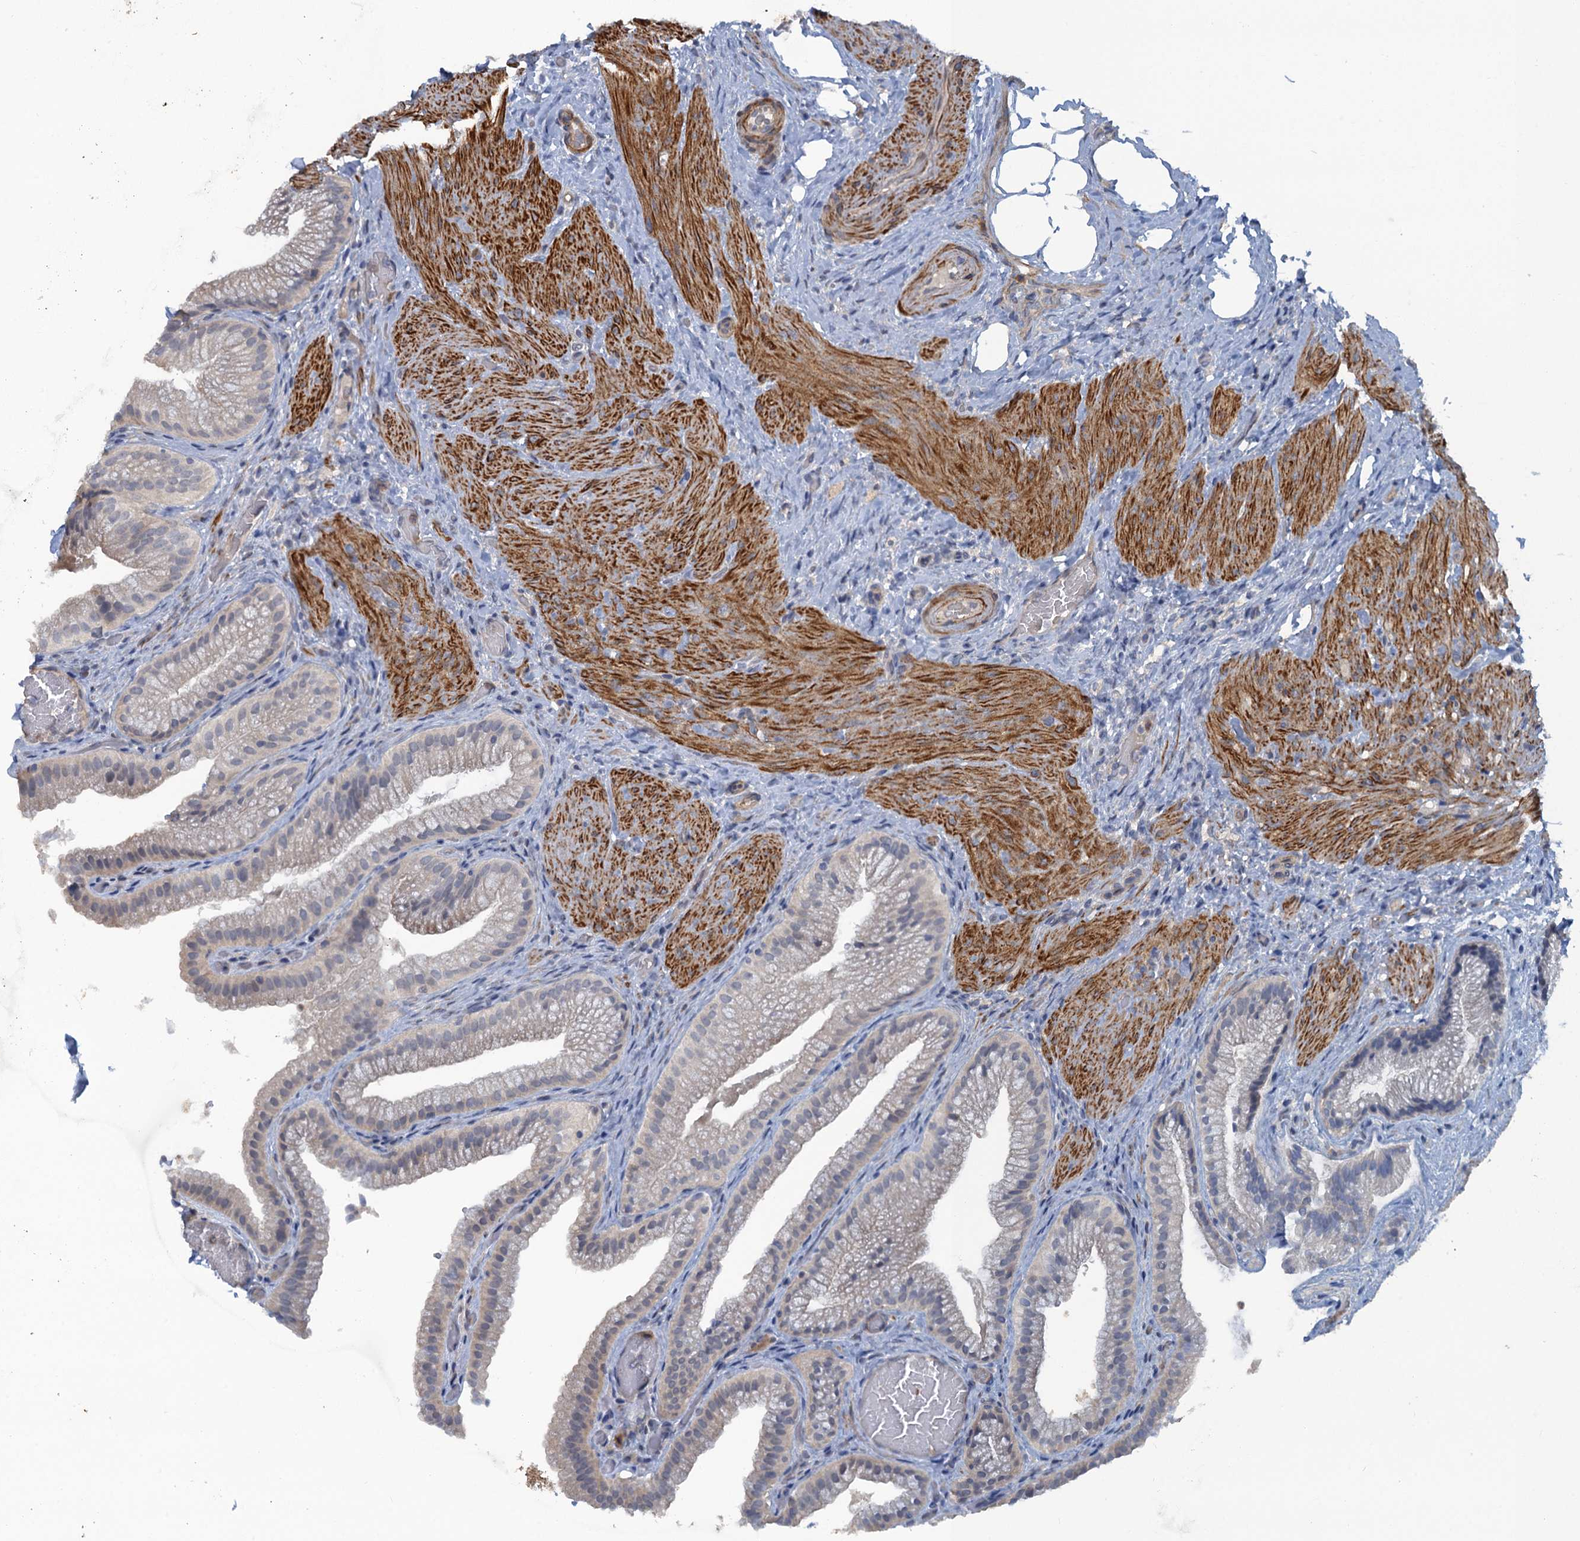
{"staining": {"intensity": "weak", "quantity": "25%-75%", "location": "cytoplasmic/membranous,nuclear"}, "tissue": "gallbladder", "cell_type": "Glandular cells", "image_type": "normal", "snomed": [{"axis": "morphology", "description": "Normal tissue, NOS"}, {"axis": "morphology", "description": "Inflammation, NOS"}, {"axis": "topography", "description": "Gallbladder"}], "caption": "A high-resolution micrograph shows immunohistochemistry (IHC) staining of unremarkable gallbladder, which displays weak cytoplasmic/membranous,nuclear expression in about 25%-75% of glandular cells.", "gene": "MYO16", "patient": {"sex": "male", "age": 51}}